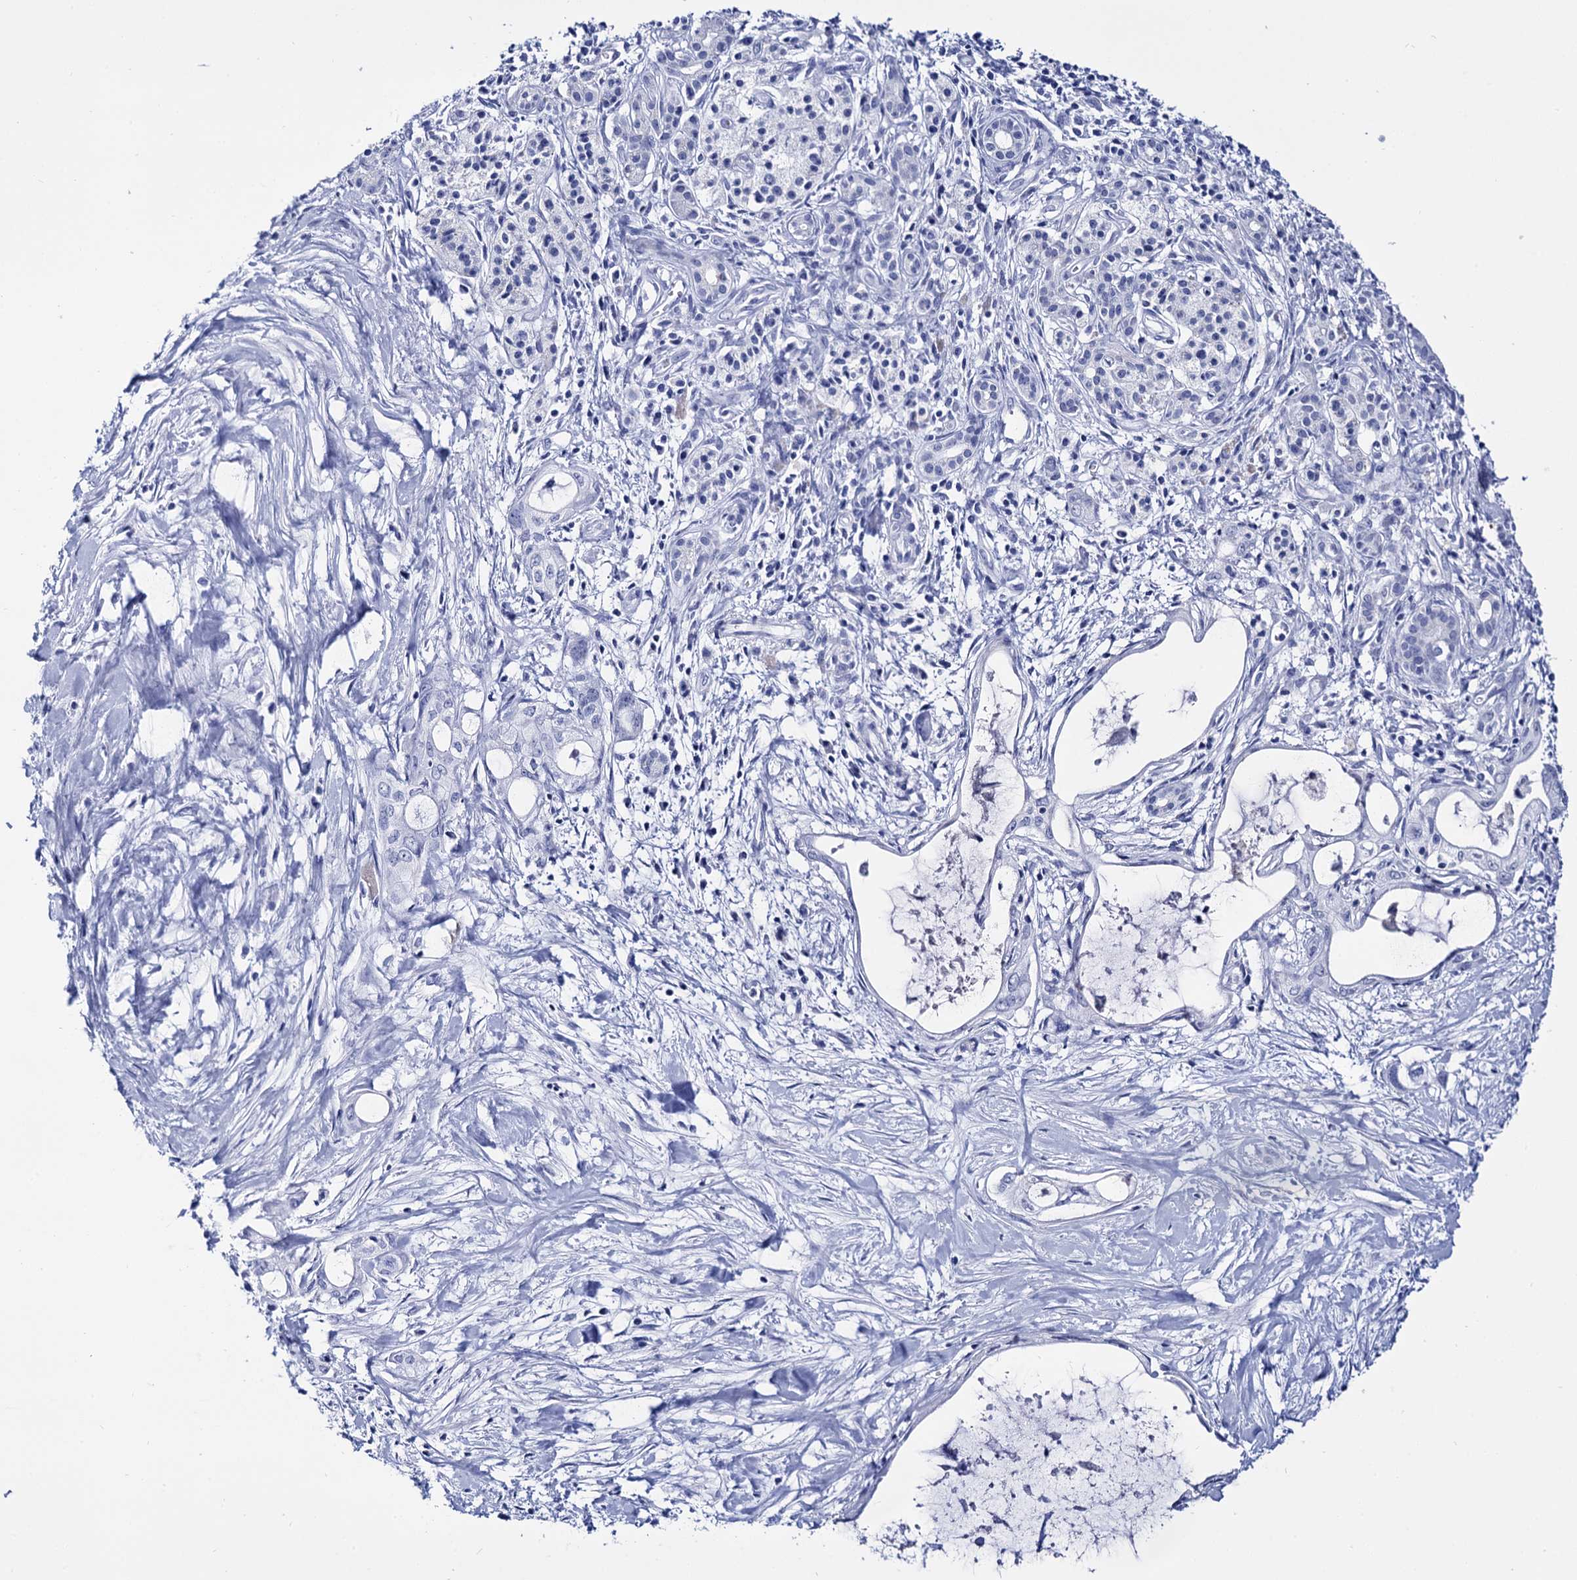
{"staining": {"intensity": "negative", "quantity": "none", "location": "none"}, "tissue": "pancreatic cancer", "cell_type": "Tumor cells", "image_type": "cancer", "snomed": [{"axis": "morphology", "description": "Adenocarcinoma, NOS"}, {"axis": "topography", "description": "Pancreas"}], "caption": "A high-resolution image shows immunohistochemistry (IHC) staining of adenocarcinoma (pancreatic), which exhibits no significant expression in tumor cells.", "gene": "MICAL2", "patient": {"sex": "male", "age": 72}}